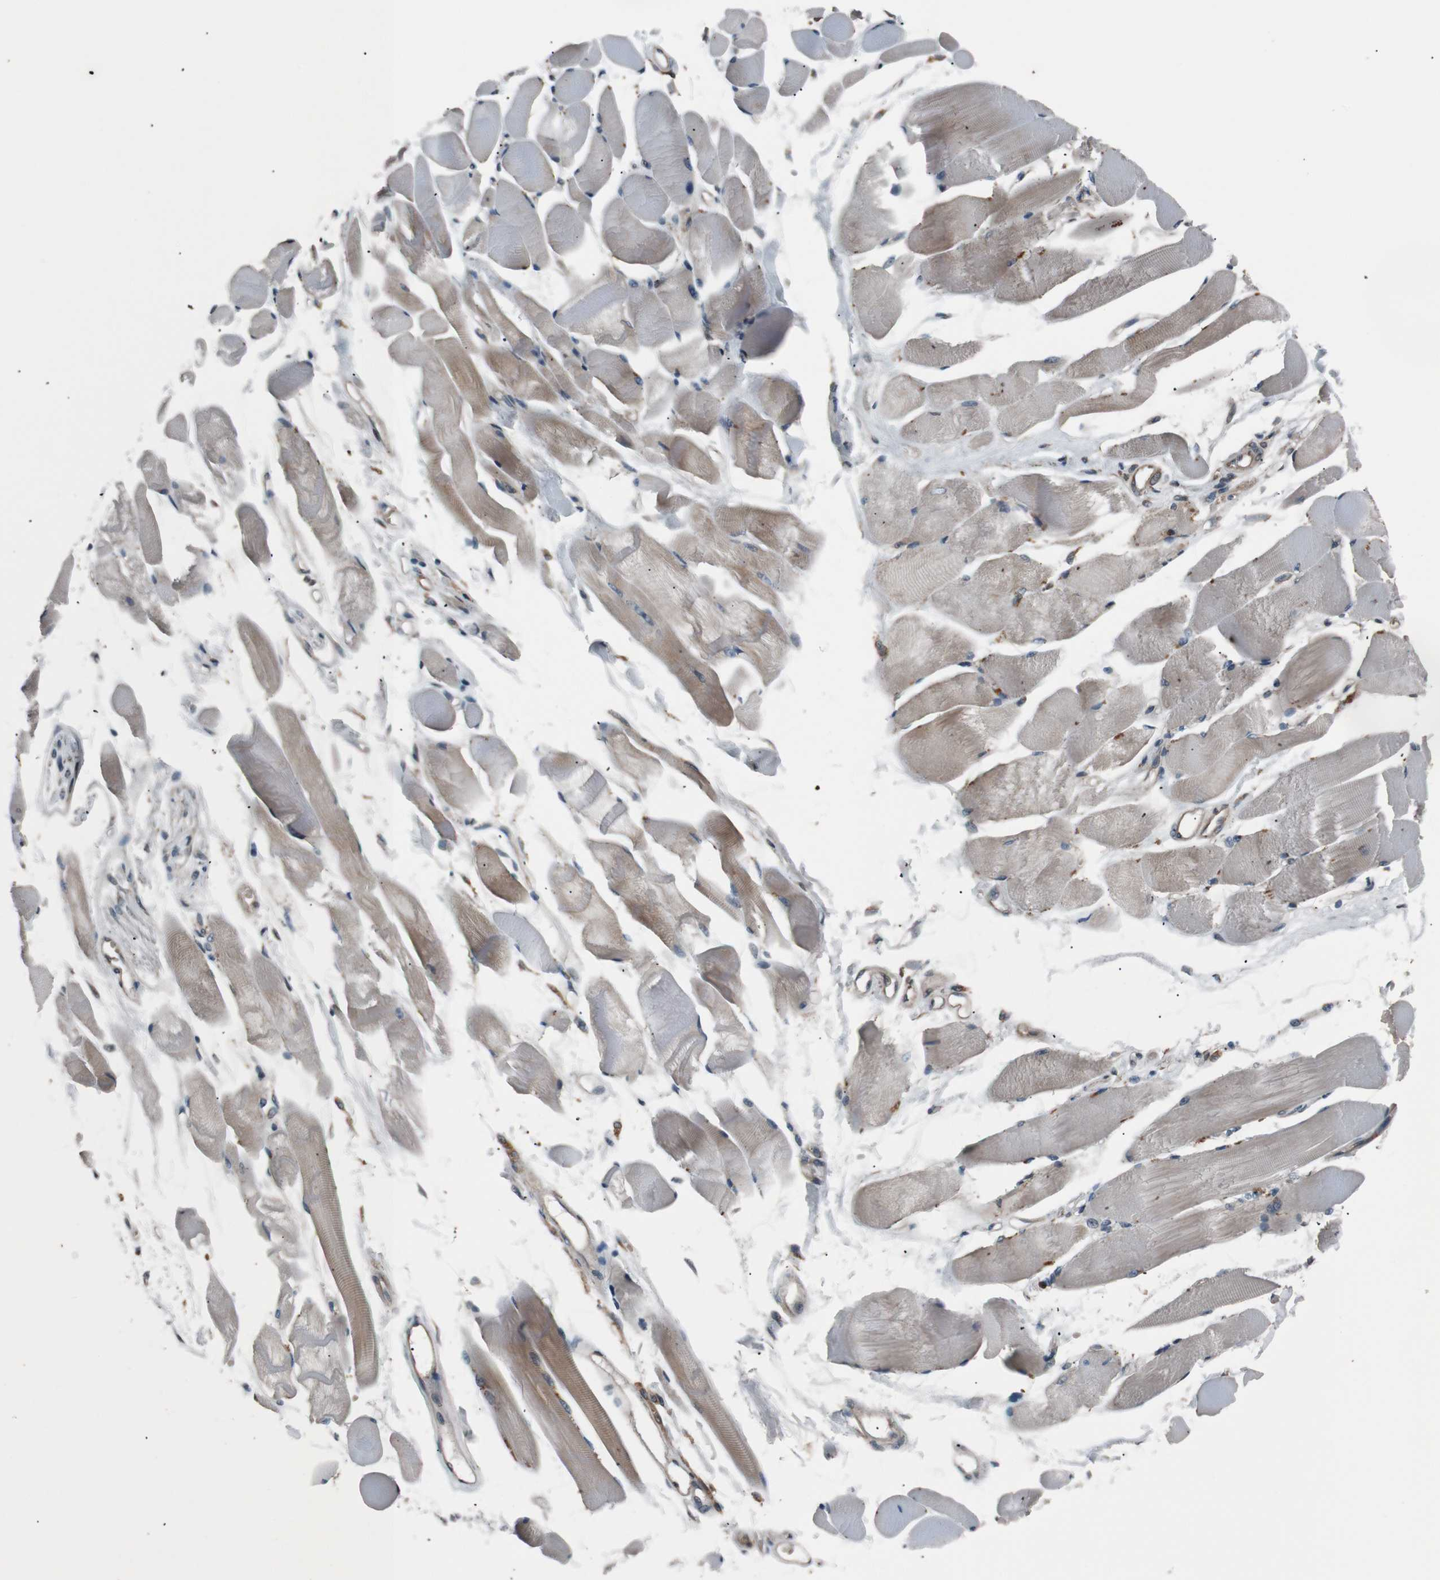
{"staining": {"intensity": "moderate", "quantity": "25%-75%", "location": "cytoplasmic/membranous"}, "tissue": "skeletal muscle", "cell_type": "Myocytes", "image_type": "normal", "snomed": [{"axis": "morphology", "description": "Normal tissue, NOS"}, {"axis": "topography", "description": "Skeletal muscle"}, {"axis": "topography", "description": "Peripheral nerve tissue"}], "caption": "High-power microscopy captured an immunohistochemistry micrograph of normal skeletal muscle, revealing moderate cytoplasmic/membranous expression in approximately 25%-75% of myocytes. The staining was performed using DAB to visualize the protein expression in brown, while the nuclei were stained in blue with hematoxylin (Magnification: 20x).", "gene": "SIGMAR1", "patient": {"sex": "female", "age": 84}}